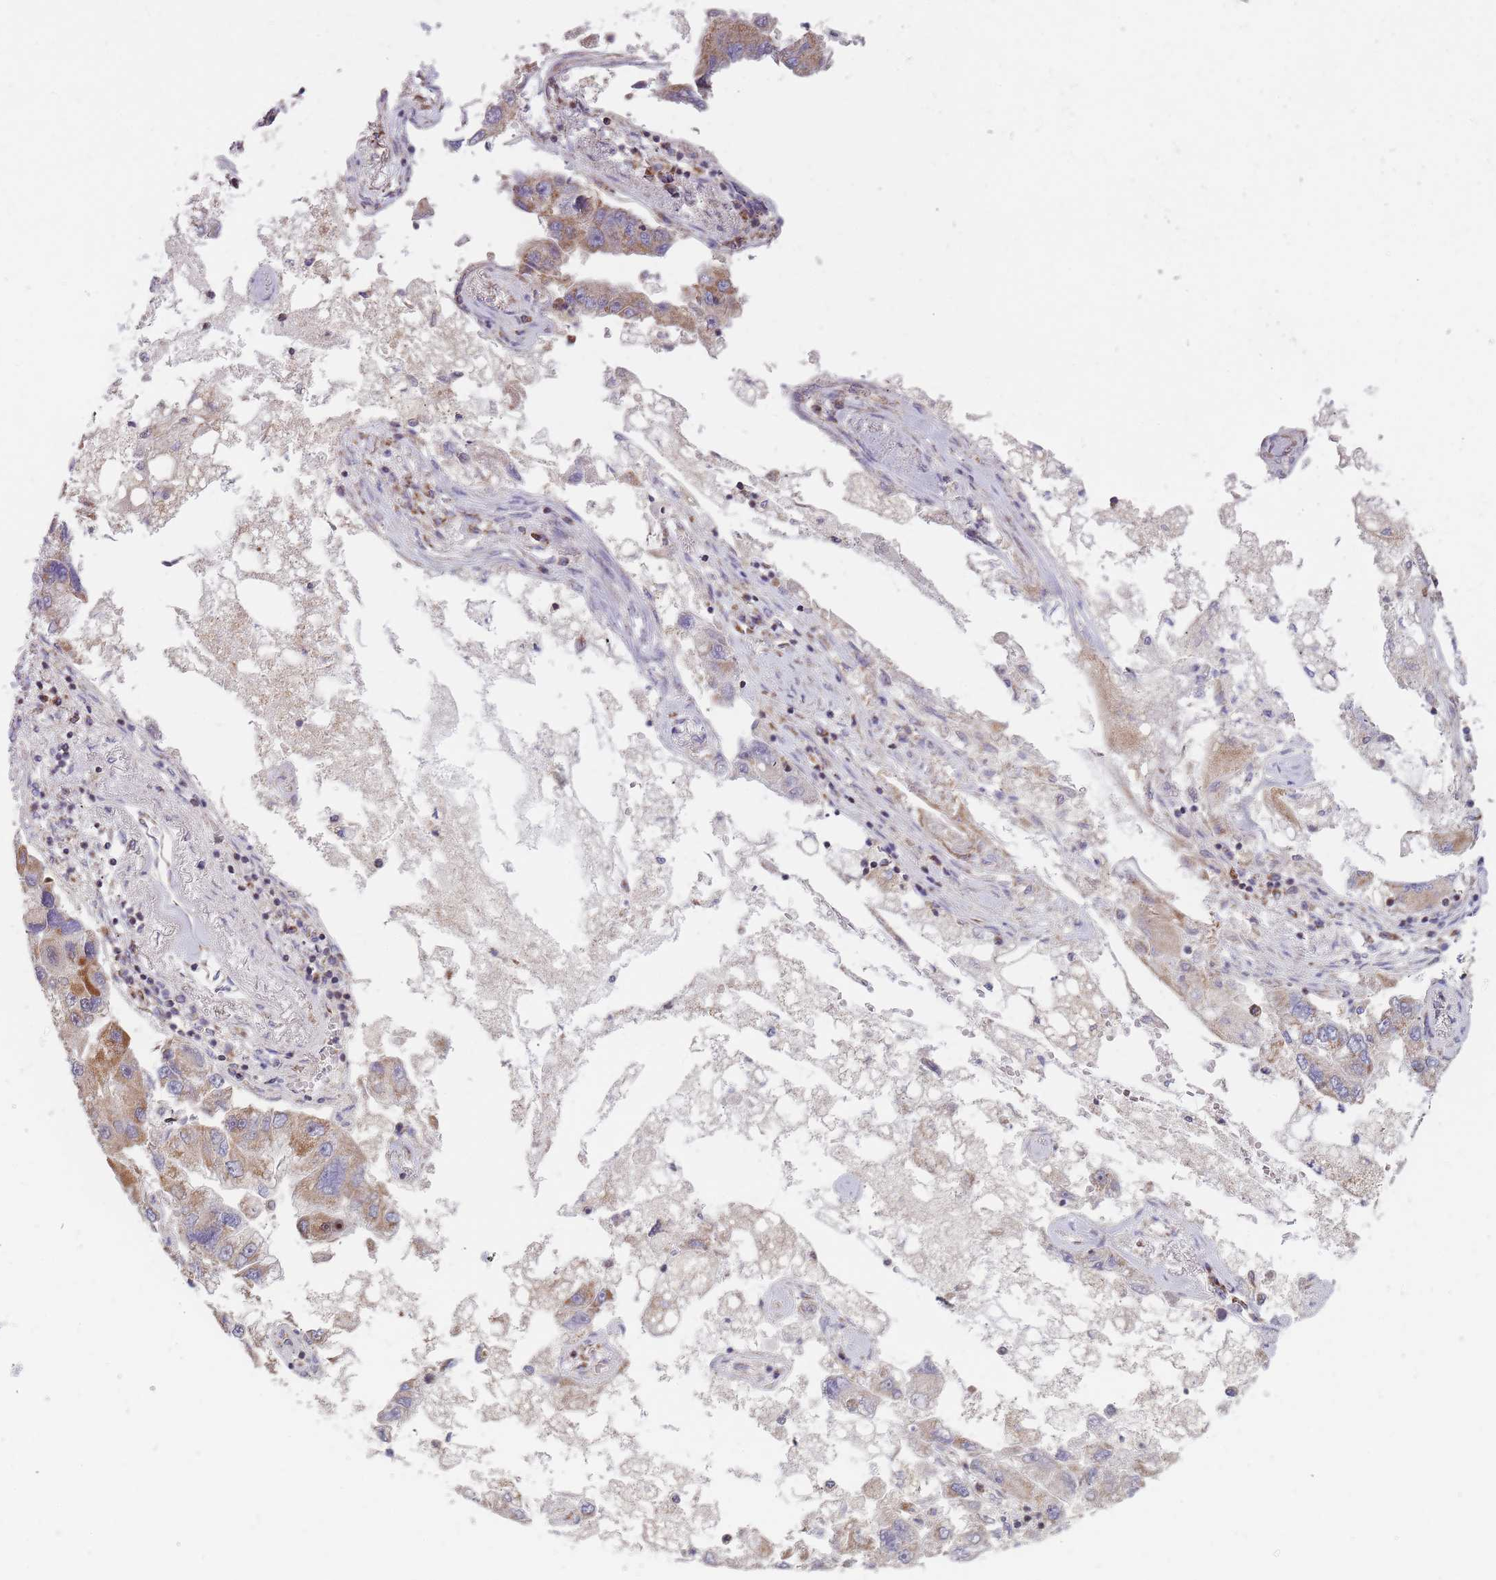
{"staining": {"intensity": "moderate", "quantity": ">75%", "location": "cytoplasmic/membranous"}, "tissue": "lung cancer", "cell_type": "Tumor cells", "image_type": "cancer", "snomed": [{"axis": "morphology", "description": "Adenocarcinoma, NOS"}, {"axis": "topography", "description": "Lung"}], "caption": "Protein staining exhibits moderate cytoplasmic/membranous positivity in about >75% of tumor cells in lung cancer (adenocarcinoma). Immunohistochemistry (ihc) stains the protein of interest in brown and the nuclei are stained blue.", "gene": "NDUFA9", "patient": {"sex": "female", "age": 54}}